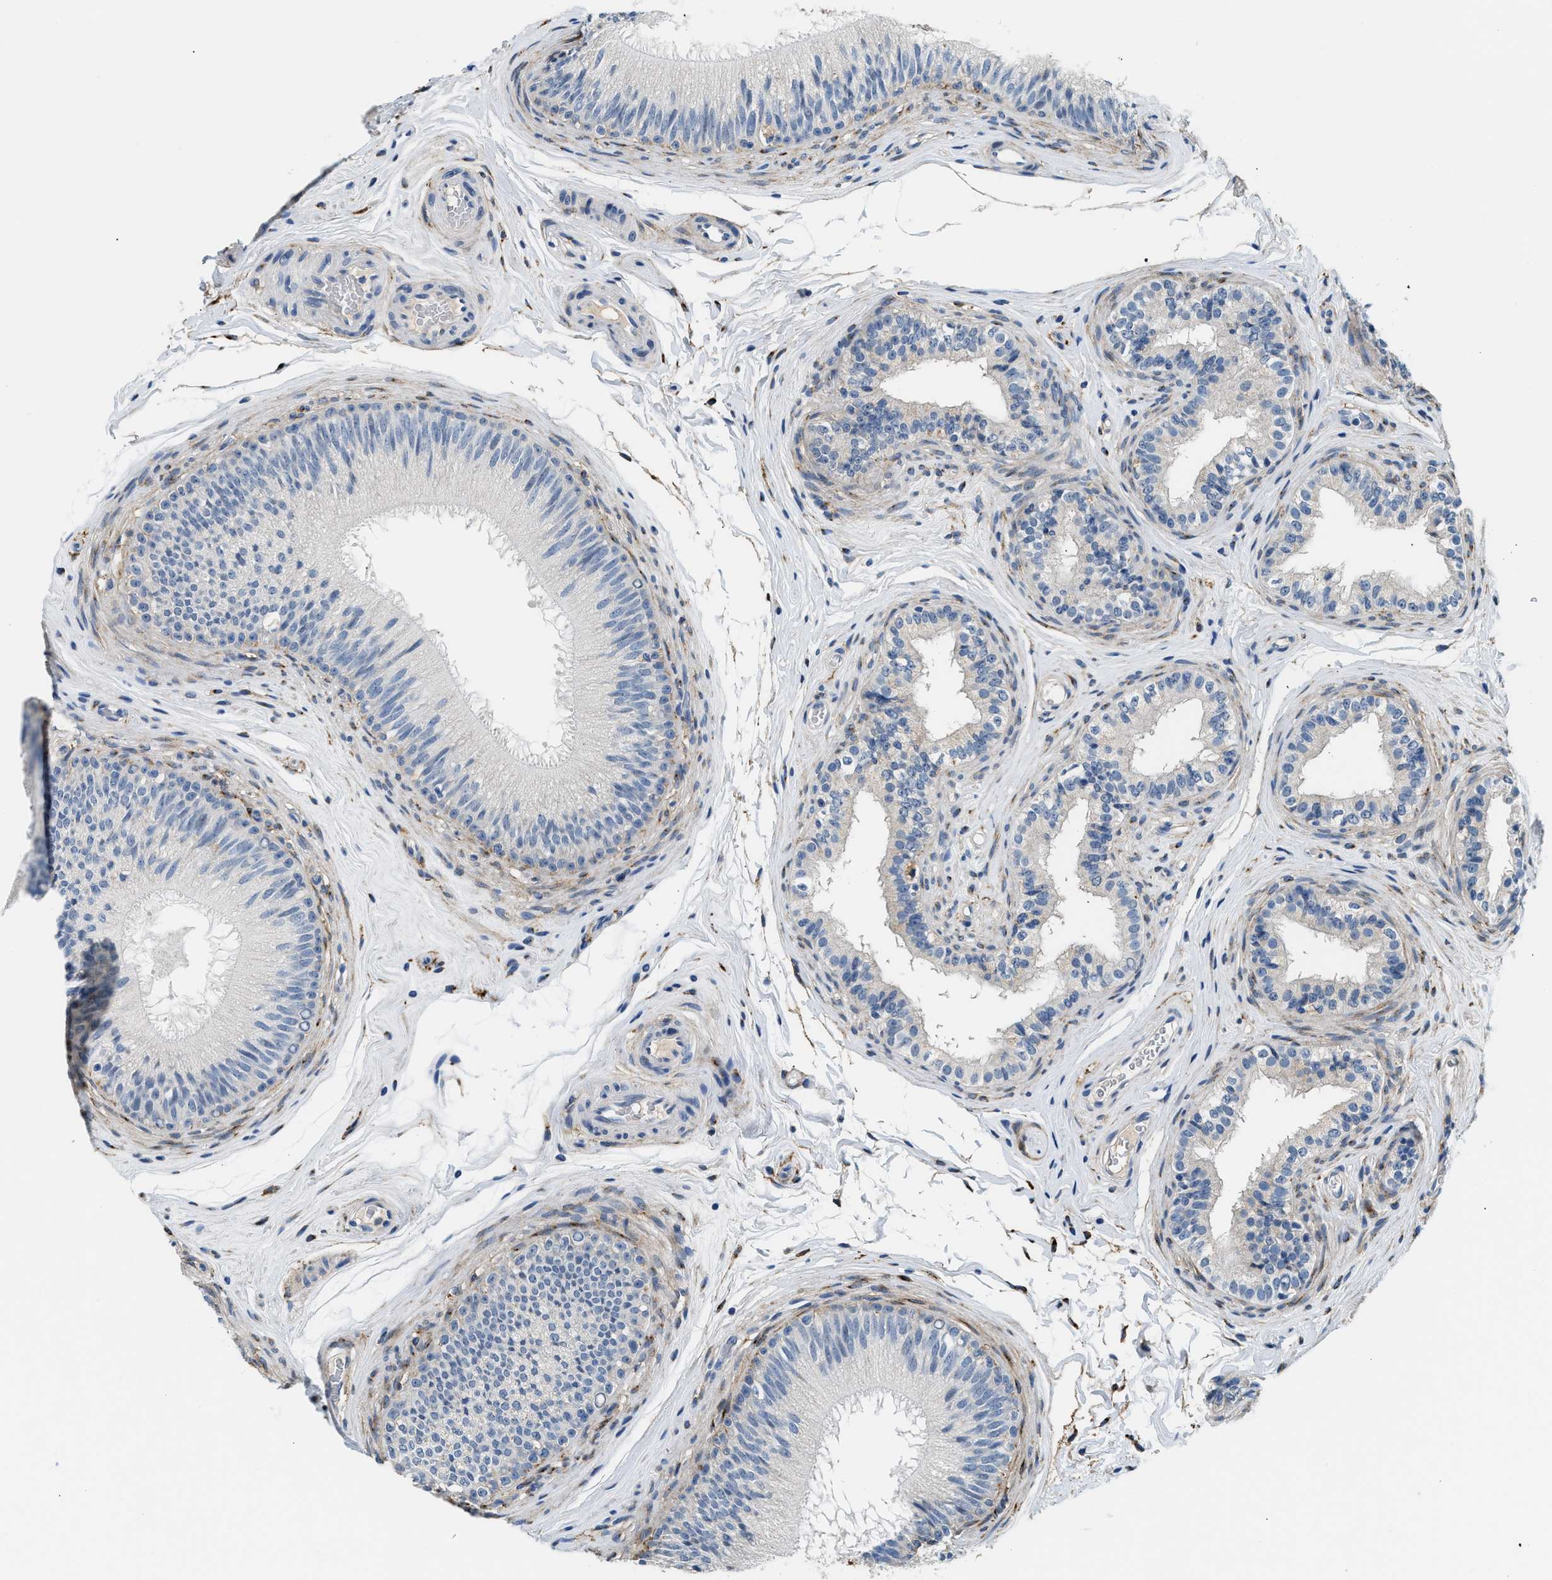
{"staining": {"intensity": "negative", "quantity": "none", "location": "none"}, "tissue": "epididymis", "cell_type": "Glandular cells", "image_type": "normal", "snomed": [{"axis": "morphology", "description": "Normal tissue, NOS"}, {"axis": "topography", "description": "Testis"}, {"axis": "topography", "description": "Epididymis"}], "caption": "Epididymis stained for a protein using immunohistochemistry exhibits no positivity glandular cells.", "gene": "LRP1", "patient": {"sex": "male", "age": 36}}